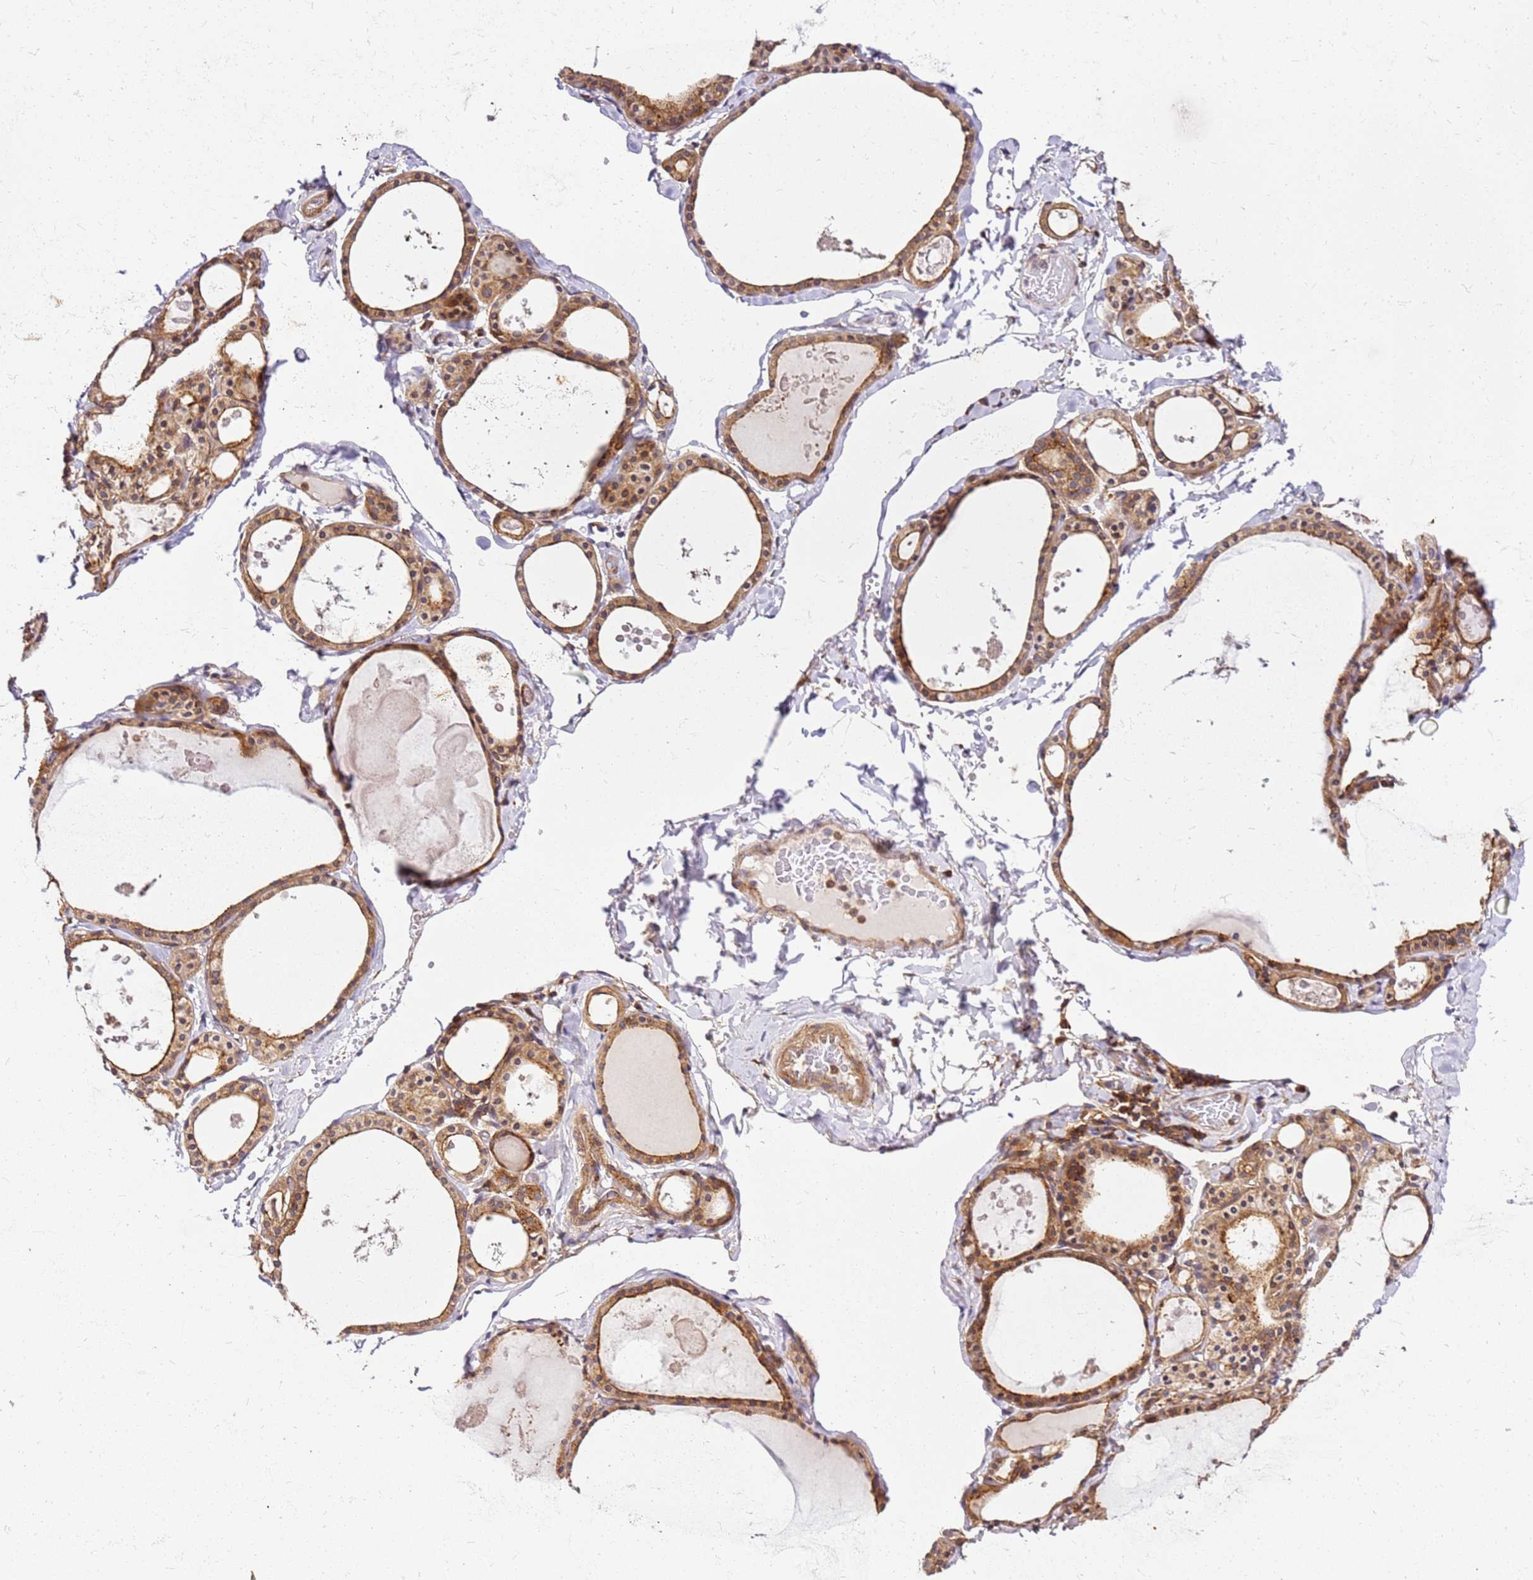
{"staining": {"intensity": "moderate", "quantity": ">75%", "location": "cytoplasmic/membranous"}, "tissue": "thyroid gland", "cell_type": "Glandular cells", "image_type": "normal", "snomed": [{"axis": "morphology", "description": "Normal tissue, NOS"}, {"axis": "topography", "description": "Thyroid gland"}], "caption": "A medium amount of moderate cytoplasmic/membranous expression is seen in approximately >75% of glandular cells in unremarkable thyroid gland.", "gene": "PIH1D1", "patient": {"sex": "male", "age": 56}}